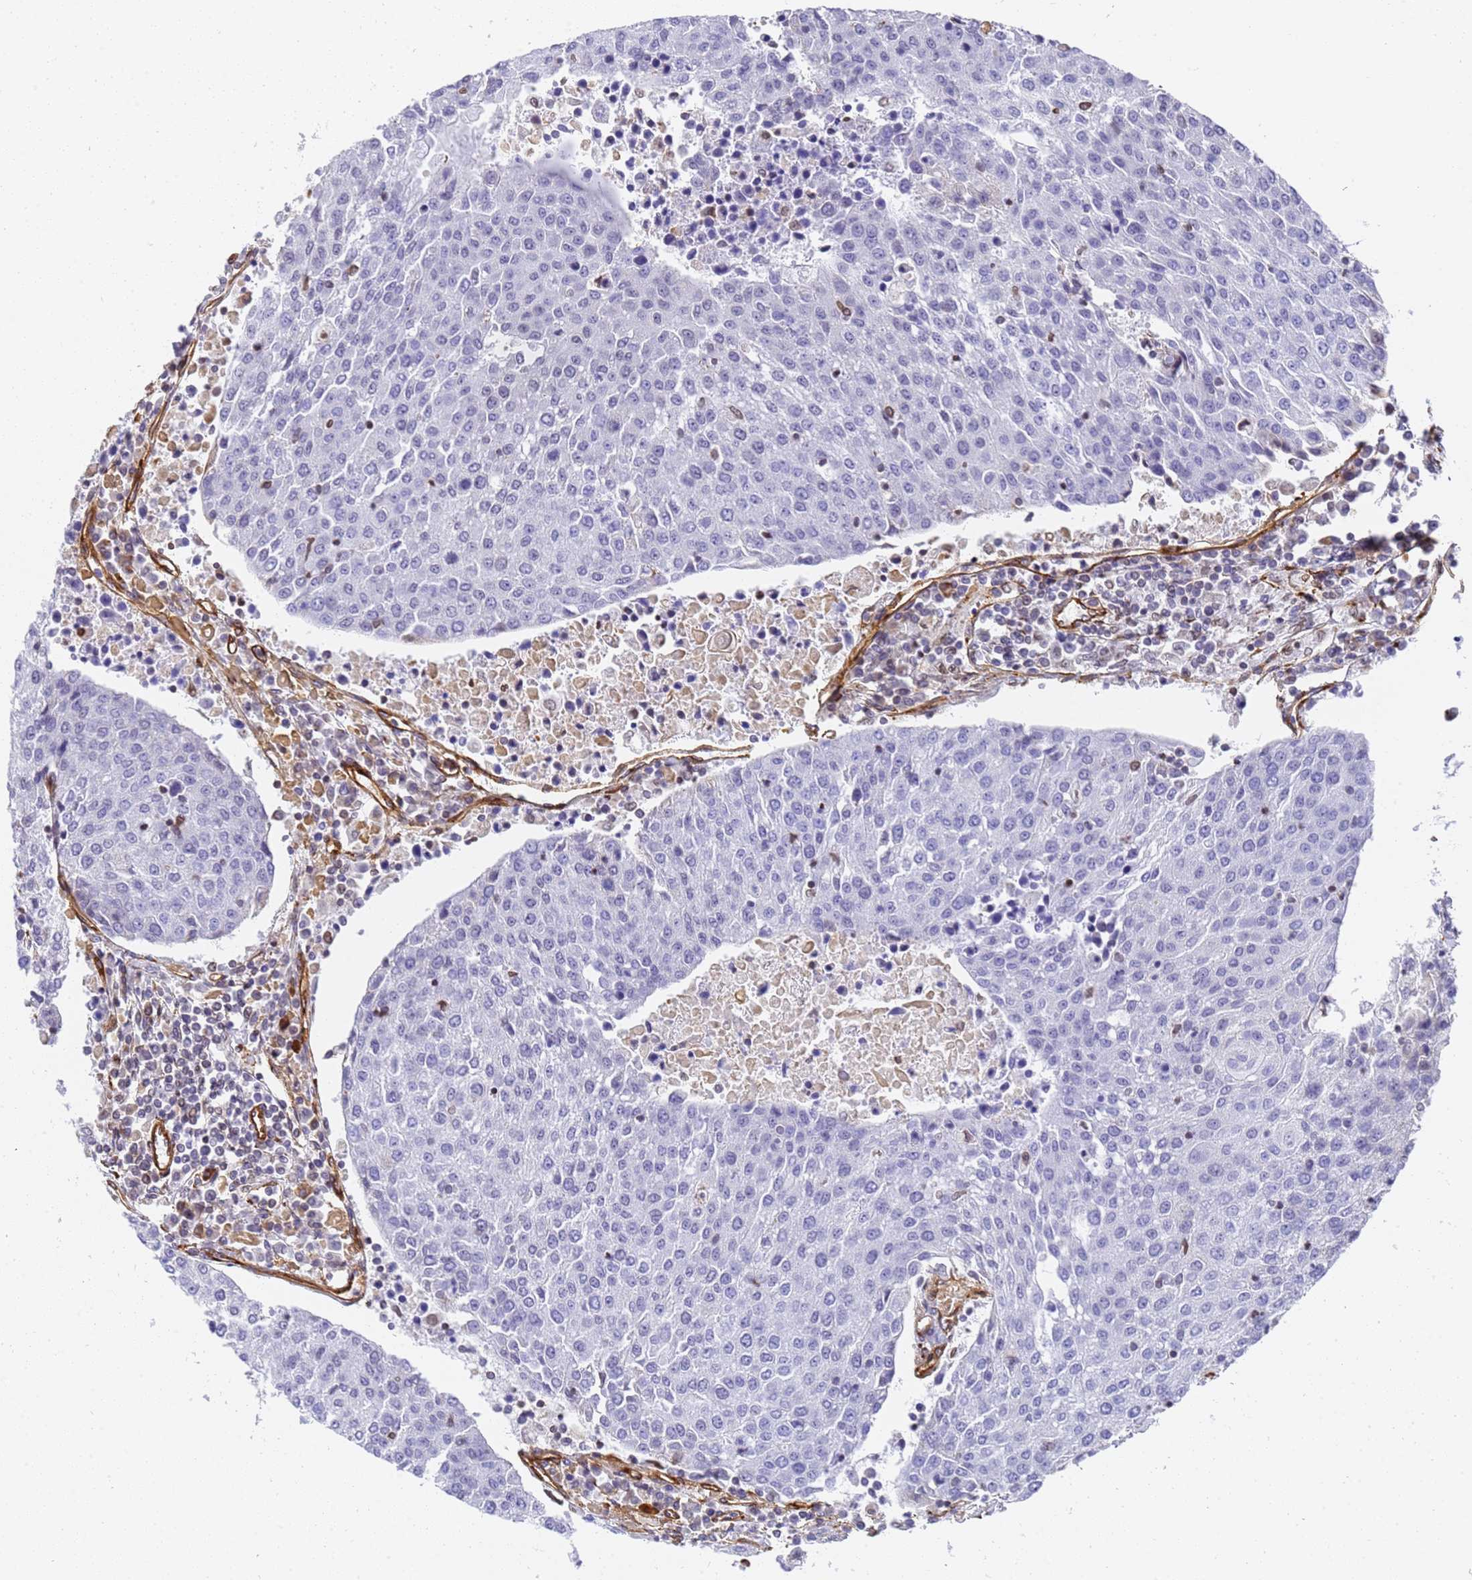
{"staining": {"intensity": "negative", "quantity": "none", "location": "none"}, "tissue": "urothelial cancer", "cell_type": "Tumor cells", "image_type": "cancer", "snomed": [{"axis": "morphology", "description": "Urothelial carcinoma, High grade"}, {"axis": "topography", "description": "Urinary bladder"}], "caption": "A photomicrograph of human urothelial cancer is negative for staining in tumor cells.", "gene": "IGFBP7", "patient": {"sex": "female", "age": 85}}